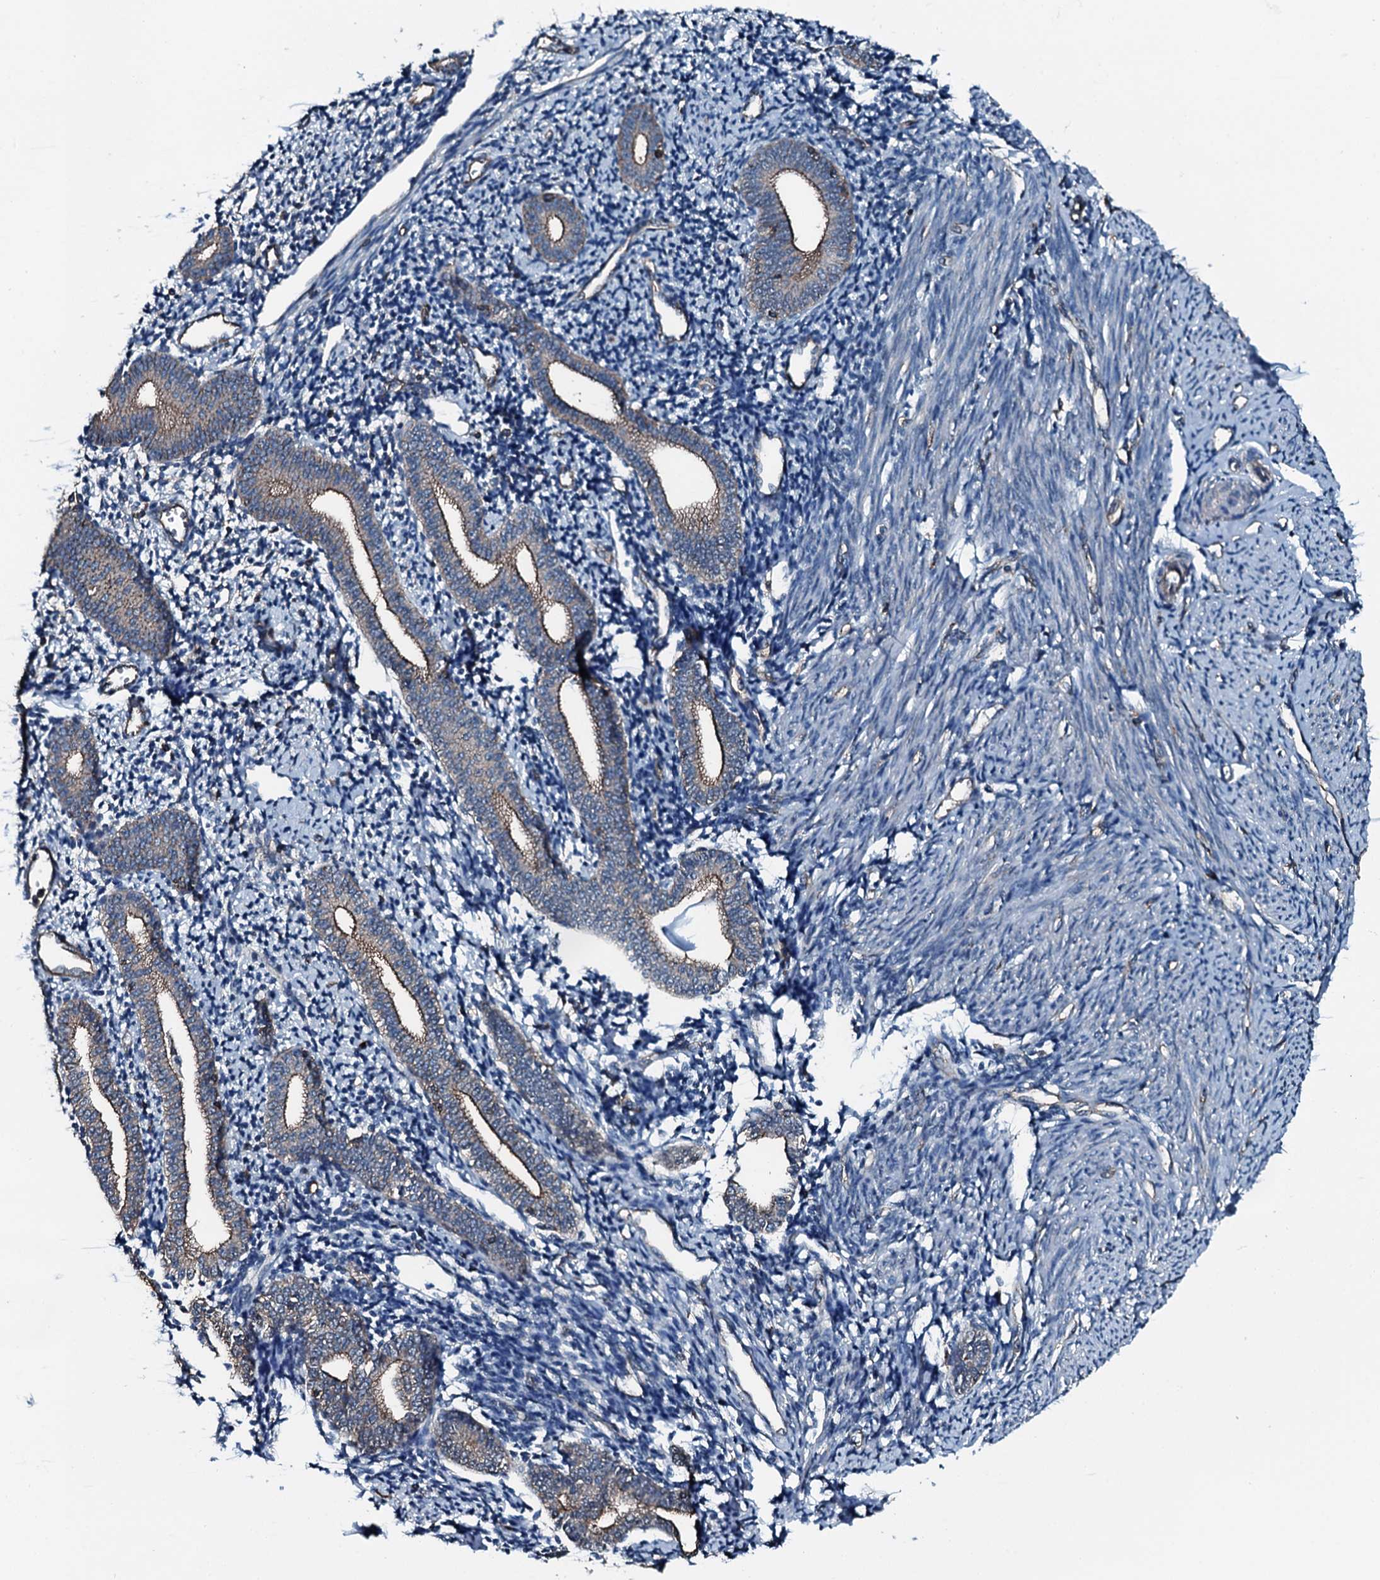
{"staining": {"intensity": "negative", "quantity": "none", "location": "none"}, "tissue": "endometrium", "cell_type": "Cells in endometrial stroma", "image_type": "normal", "snomed": [{"axis": "morphology", "description": "Normal tissue, NOS"}, {"axis": "topography", "description": "Endometrium"}], "caption": "This is a histopathology image of immunohistochemistry (IHC) staining of benign endometrium, which shows no staining in cells in endometrial stroma.", "gene": "SLC25A38", "patient": {"sex": "female", "age": 56}}